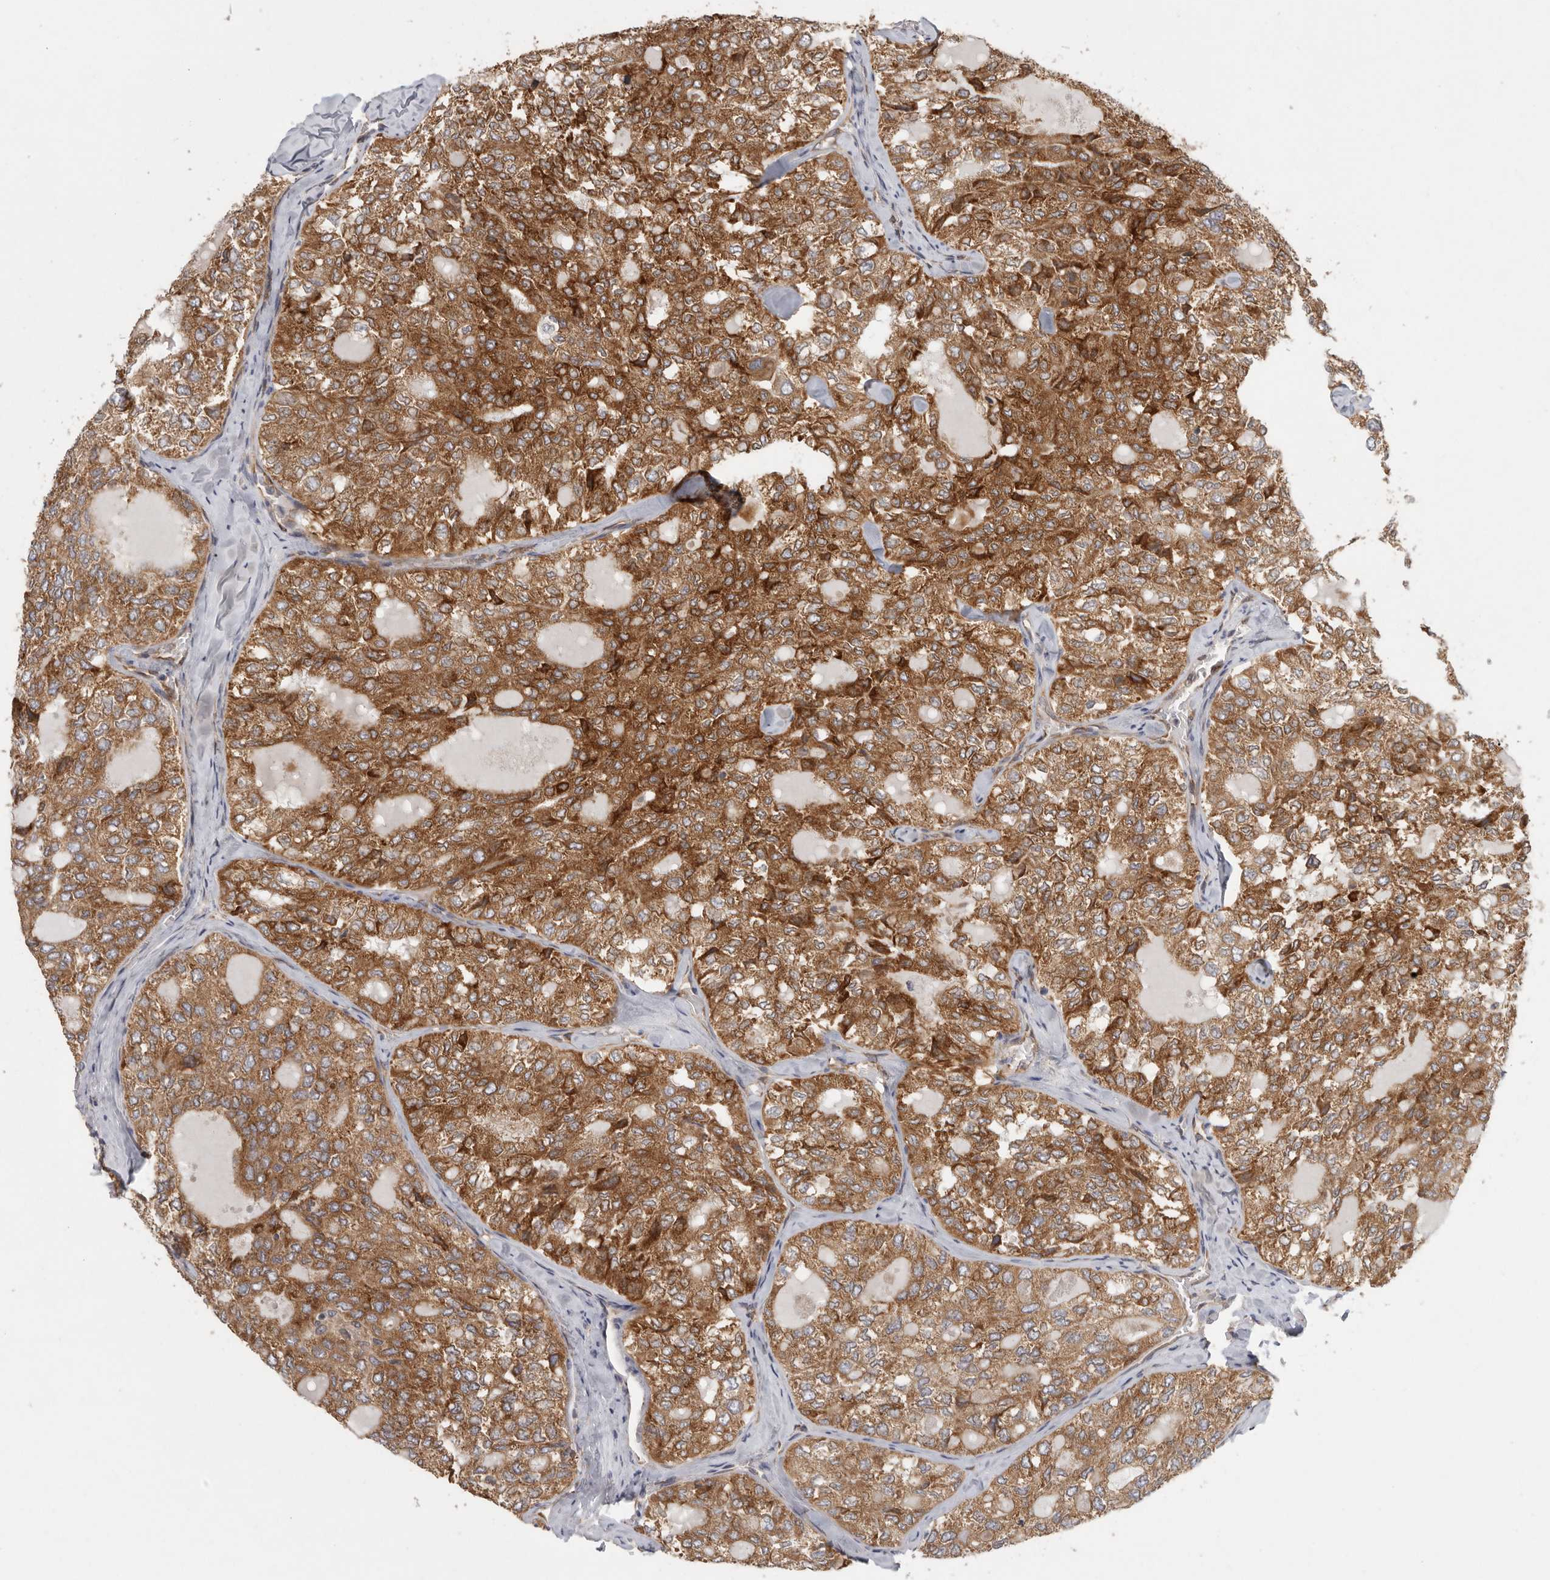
{"staining": {"intensity": "strong", "quantity": ">75%", "location": "cytoplasmic/membranous"}, "tissue": "thyroid cancer", "cell_type": "Tumor cells", "image_type": "cancer", "snomed": [{"axis": "morphology", "description": "Follicular adenoma carcinoma, NOS"}, {"axis": "topography", "description": "Thyroid gland"}], "caption": "Strong cytoplasmic/membranous positivity is appreciated in approximately >75% of tumor cells in thyroid follicular adenoma carcinoma.", "gene": "BCAP29", "patient": {"sex": "male", "age": 75}}